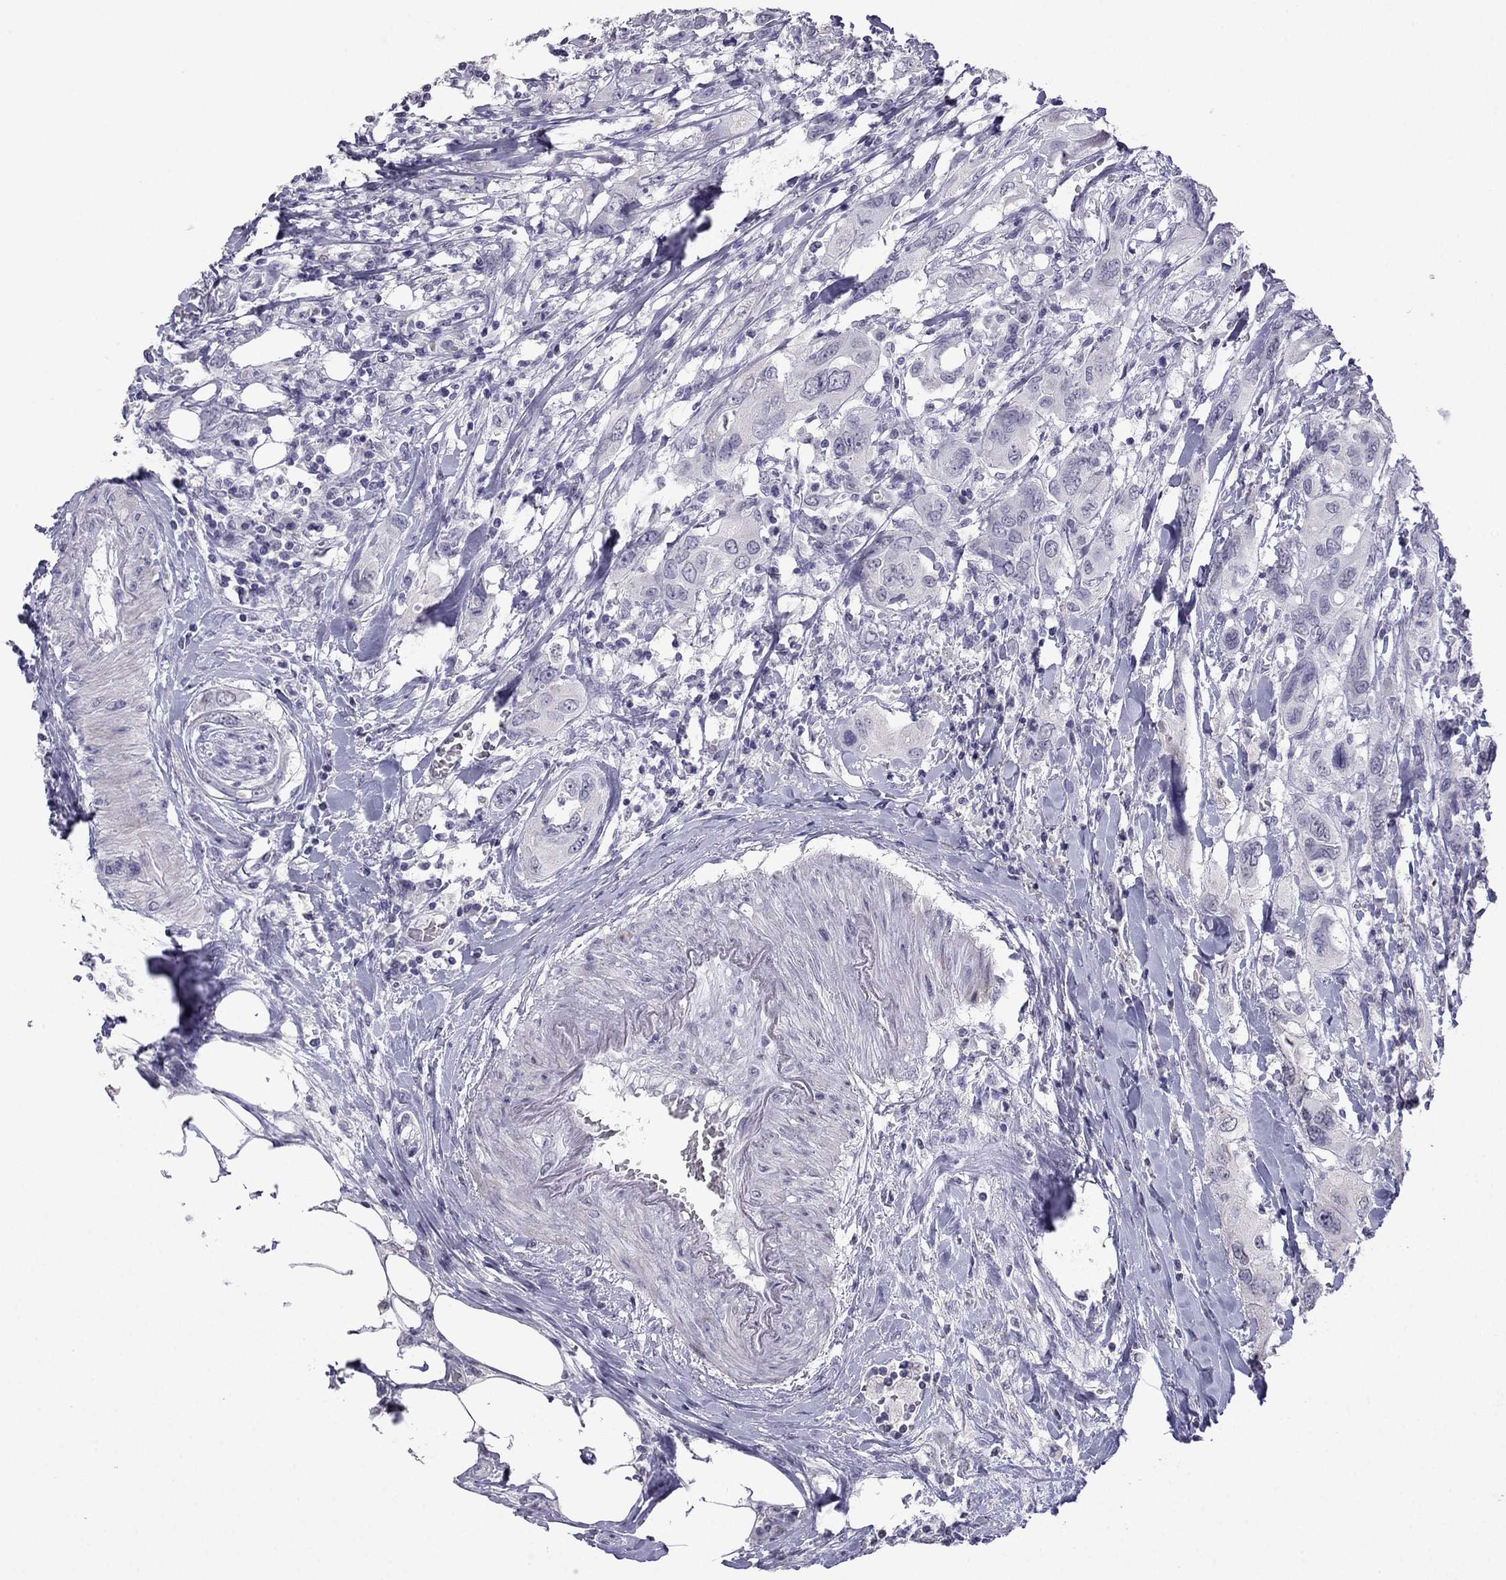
{"staining": {"intensity": "negative", "quantity": "none", "location": "none"}, "tissue": "urothelial cancer", "cell_type": "Tumor cells", "image_type": "cancer", "snomed": [{"axis": "morphology", "description": "Urothelial carcinoma, NOS"}, {"axis": "morphology", "description": "Urothelial carcinoma, High grade"}, {"axis": "topography", "description": "Urinary bladder"}], "caption": "DAB immunohistochemical staining of urothelial cancer reveals no significant expression in tumor cells. (Stains: DAB immunohistochemistry (IHC) with hematoxylin counter stain, Microscopy: brightfield microscopy at high magnification).", "gene": "CFAP70", "patient": {"sex": "male", "age": 63}}